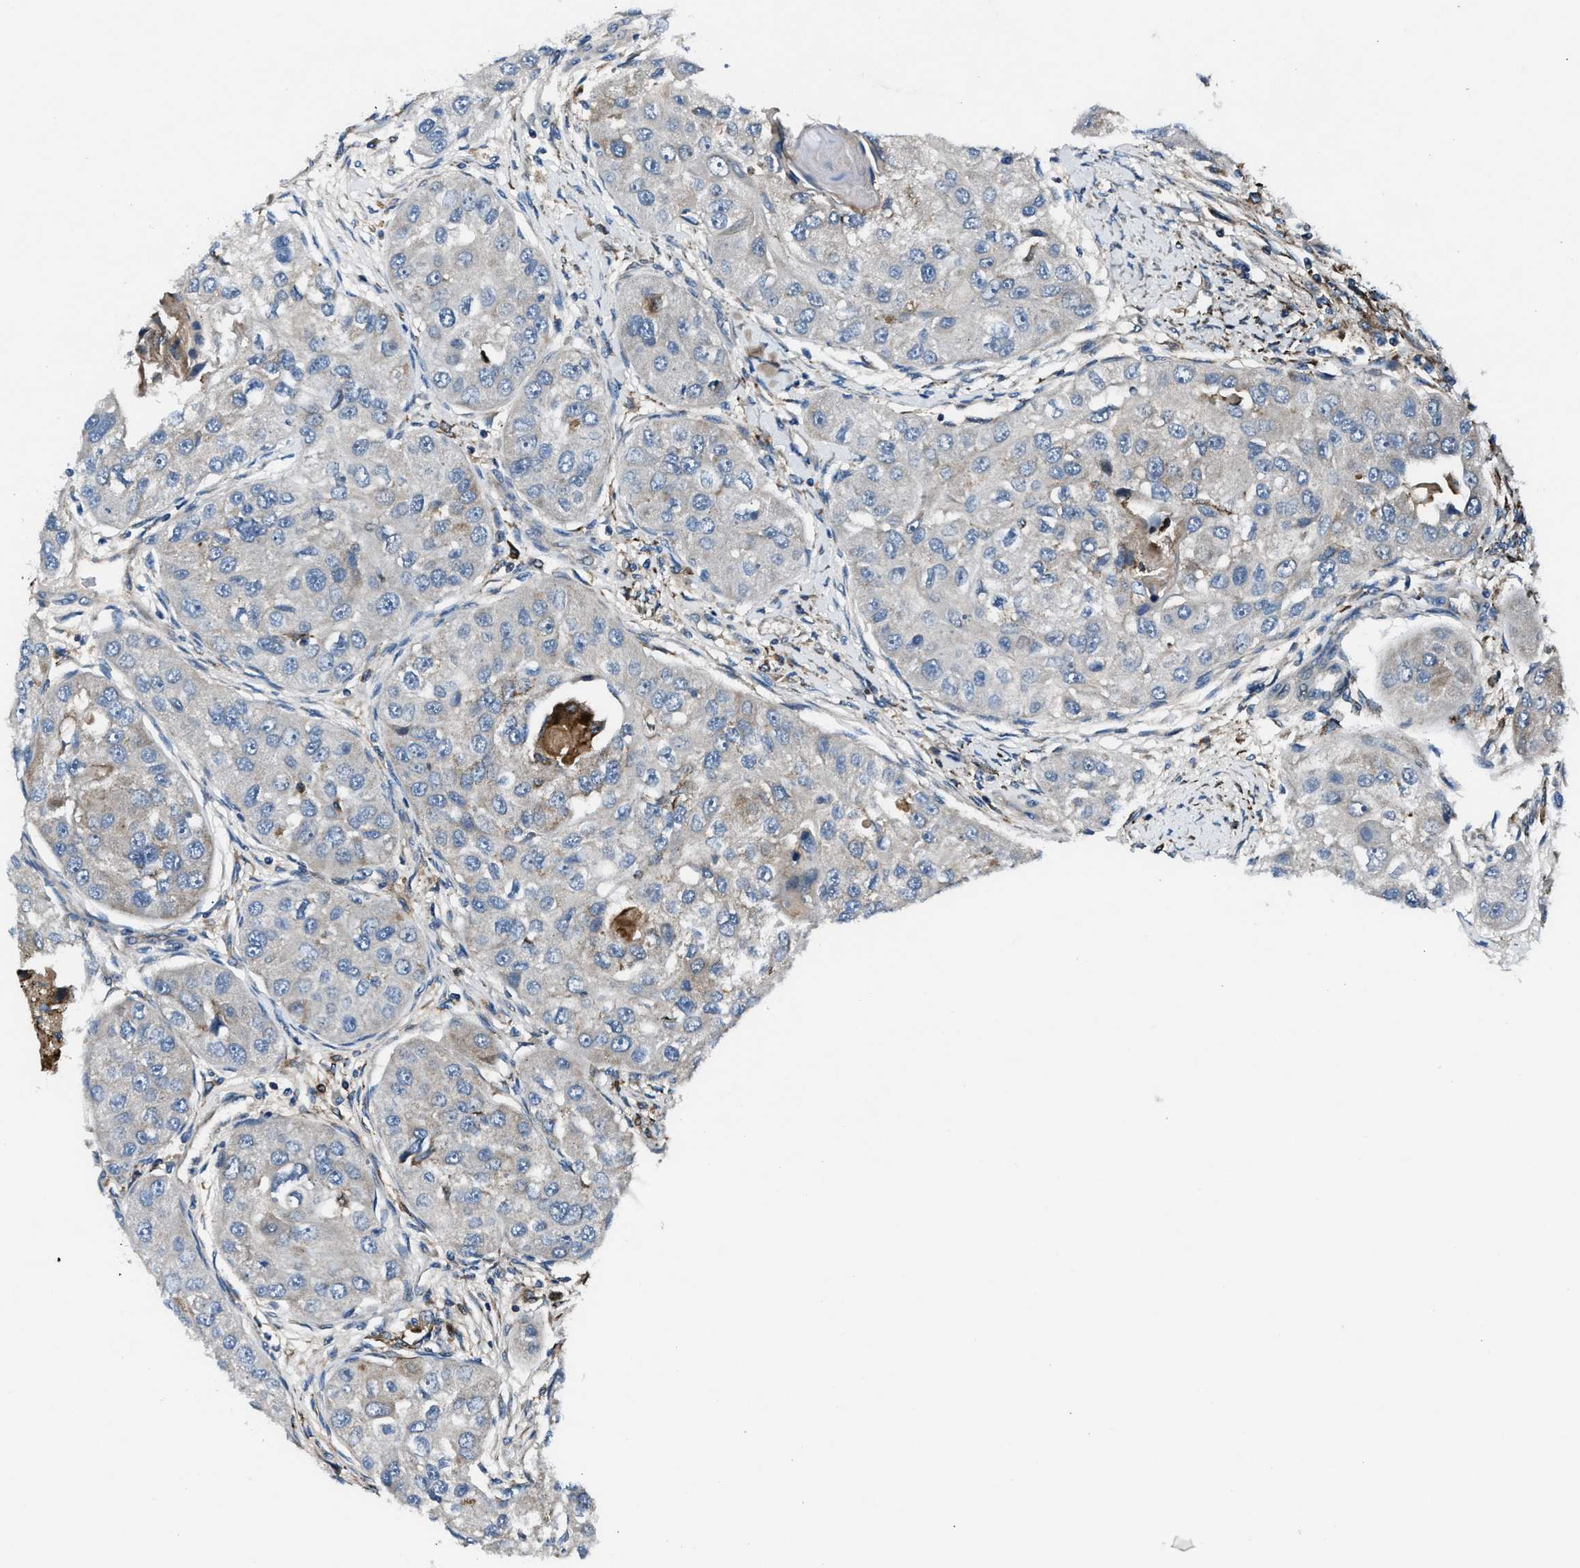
{"staining": {"intensity": "negative", "quantity": "none", "location": "none"}, "tissue": "head and neck cancer", "cell_type": "Tumor cells", "image_type": "cancer", "snomed": [{"axis": "morphology", "description": "Normal tissue, NOS"}, {"axis": "morphology", "description": "Squamous cell carcinoma, NOS"}, {"axis": "topography", "description": "Skeletal muscle"}, {"axis": "topography", "description": "Head-Neck"}], "caption": "Tumor cells are negative for brown protein staining in head and neck squamous cell carcinoma. (DAB (3,3'-diaminobenzidine) immunohistochemistry visualized using brightfield microscopy, high magnification).", "gene": "FAM221A", "patient": {"sex": "male", "age": 51}}